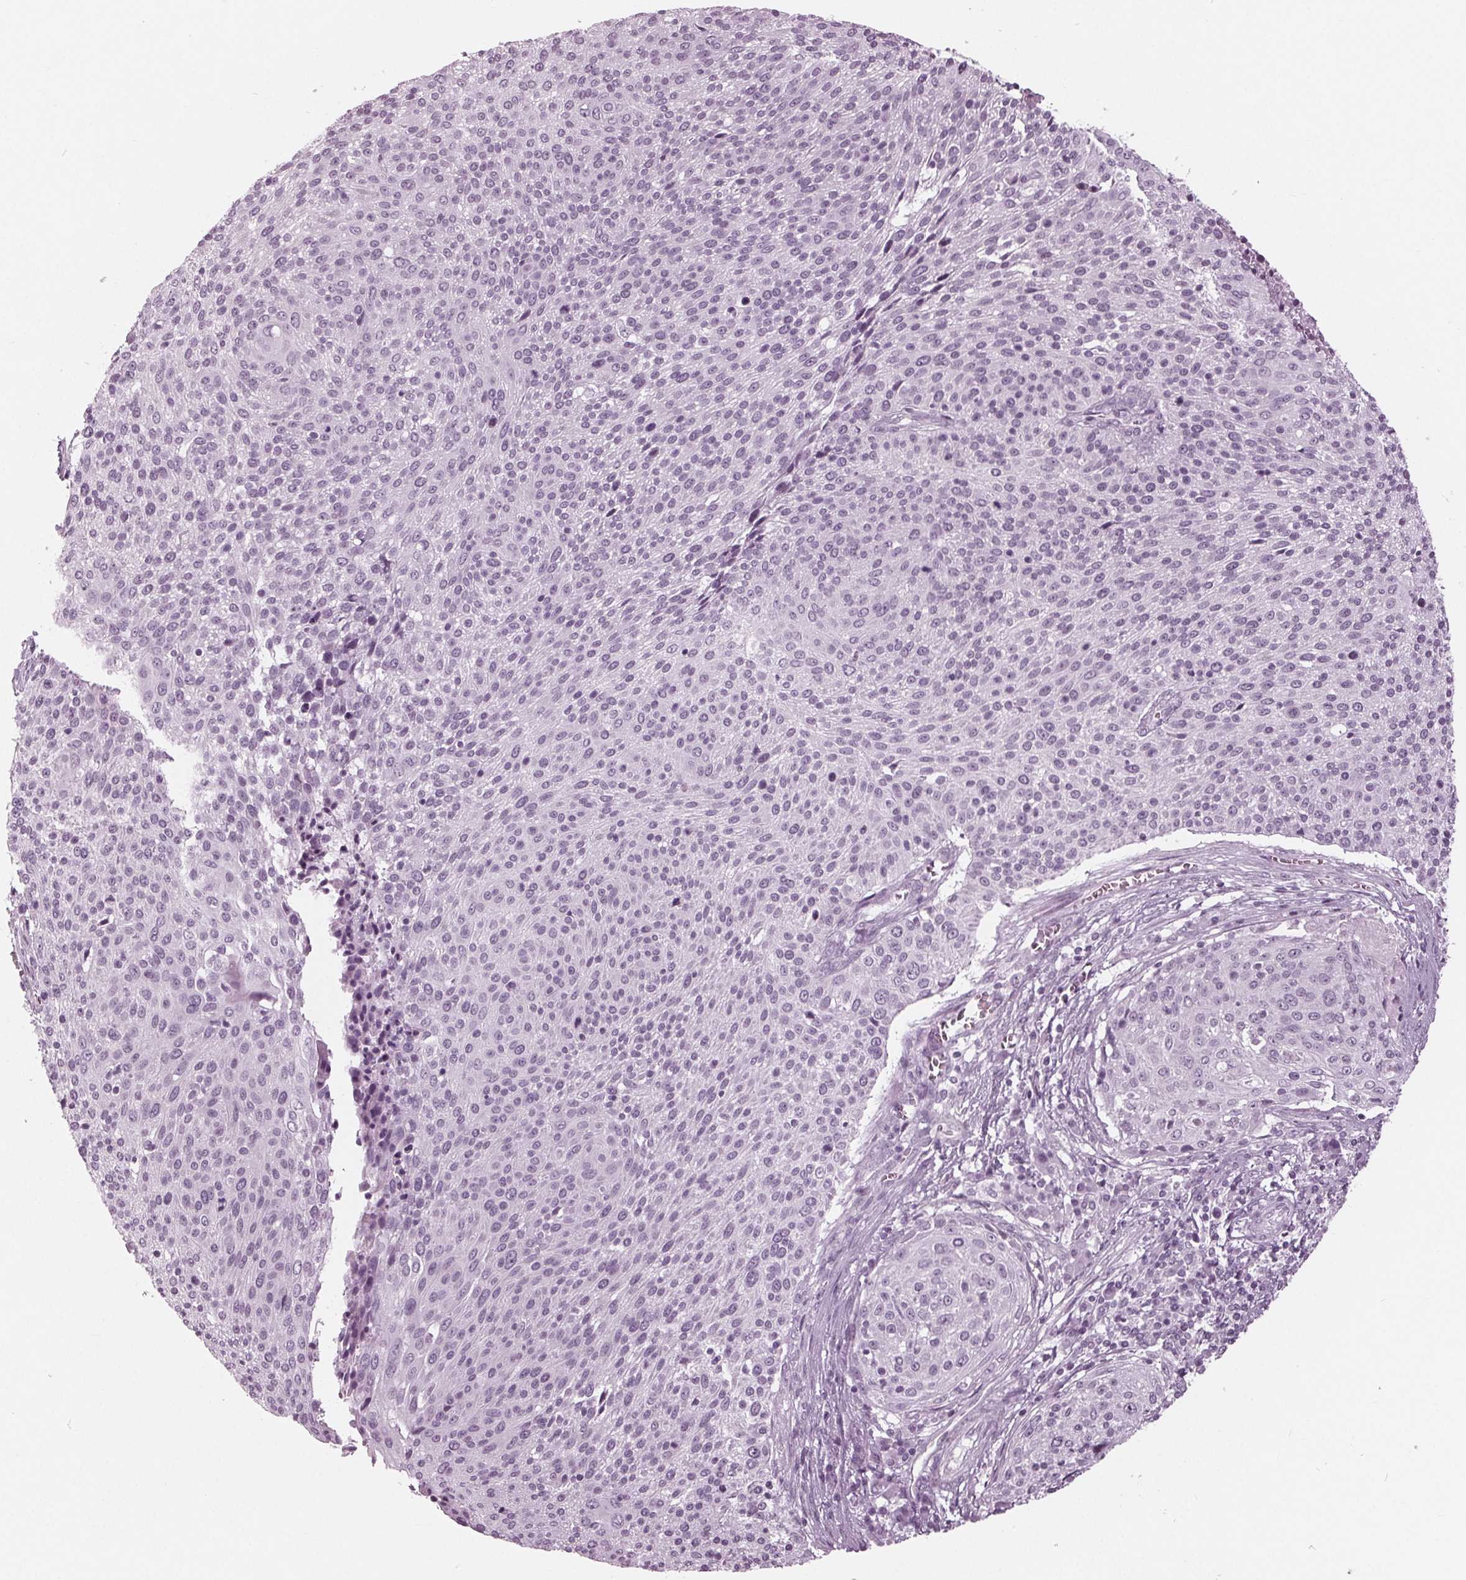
{"staining": {"intensity": "negative", "quantity": "none", "location": "none"}, "tissue": "cervical cancer", "cell_type": "Tumor cells", "image_type": "cancer", "snomed": [{"axis": "morphology", "description": "Squamous cell carcinoma, NOS"}, {"axis": "topography", "description": "Cervix"}], "caption": "Immunohistochemical staining of squamous cell carcinoma (cervical) displays no significant staining in tumor cells.", "gene": "KRT28", "patient": {"sex": "female", "age": 31}}